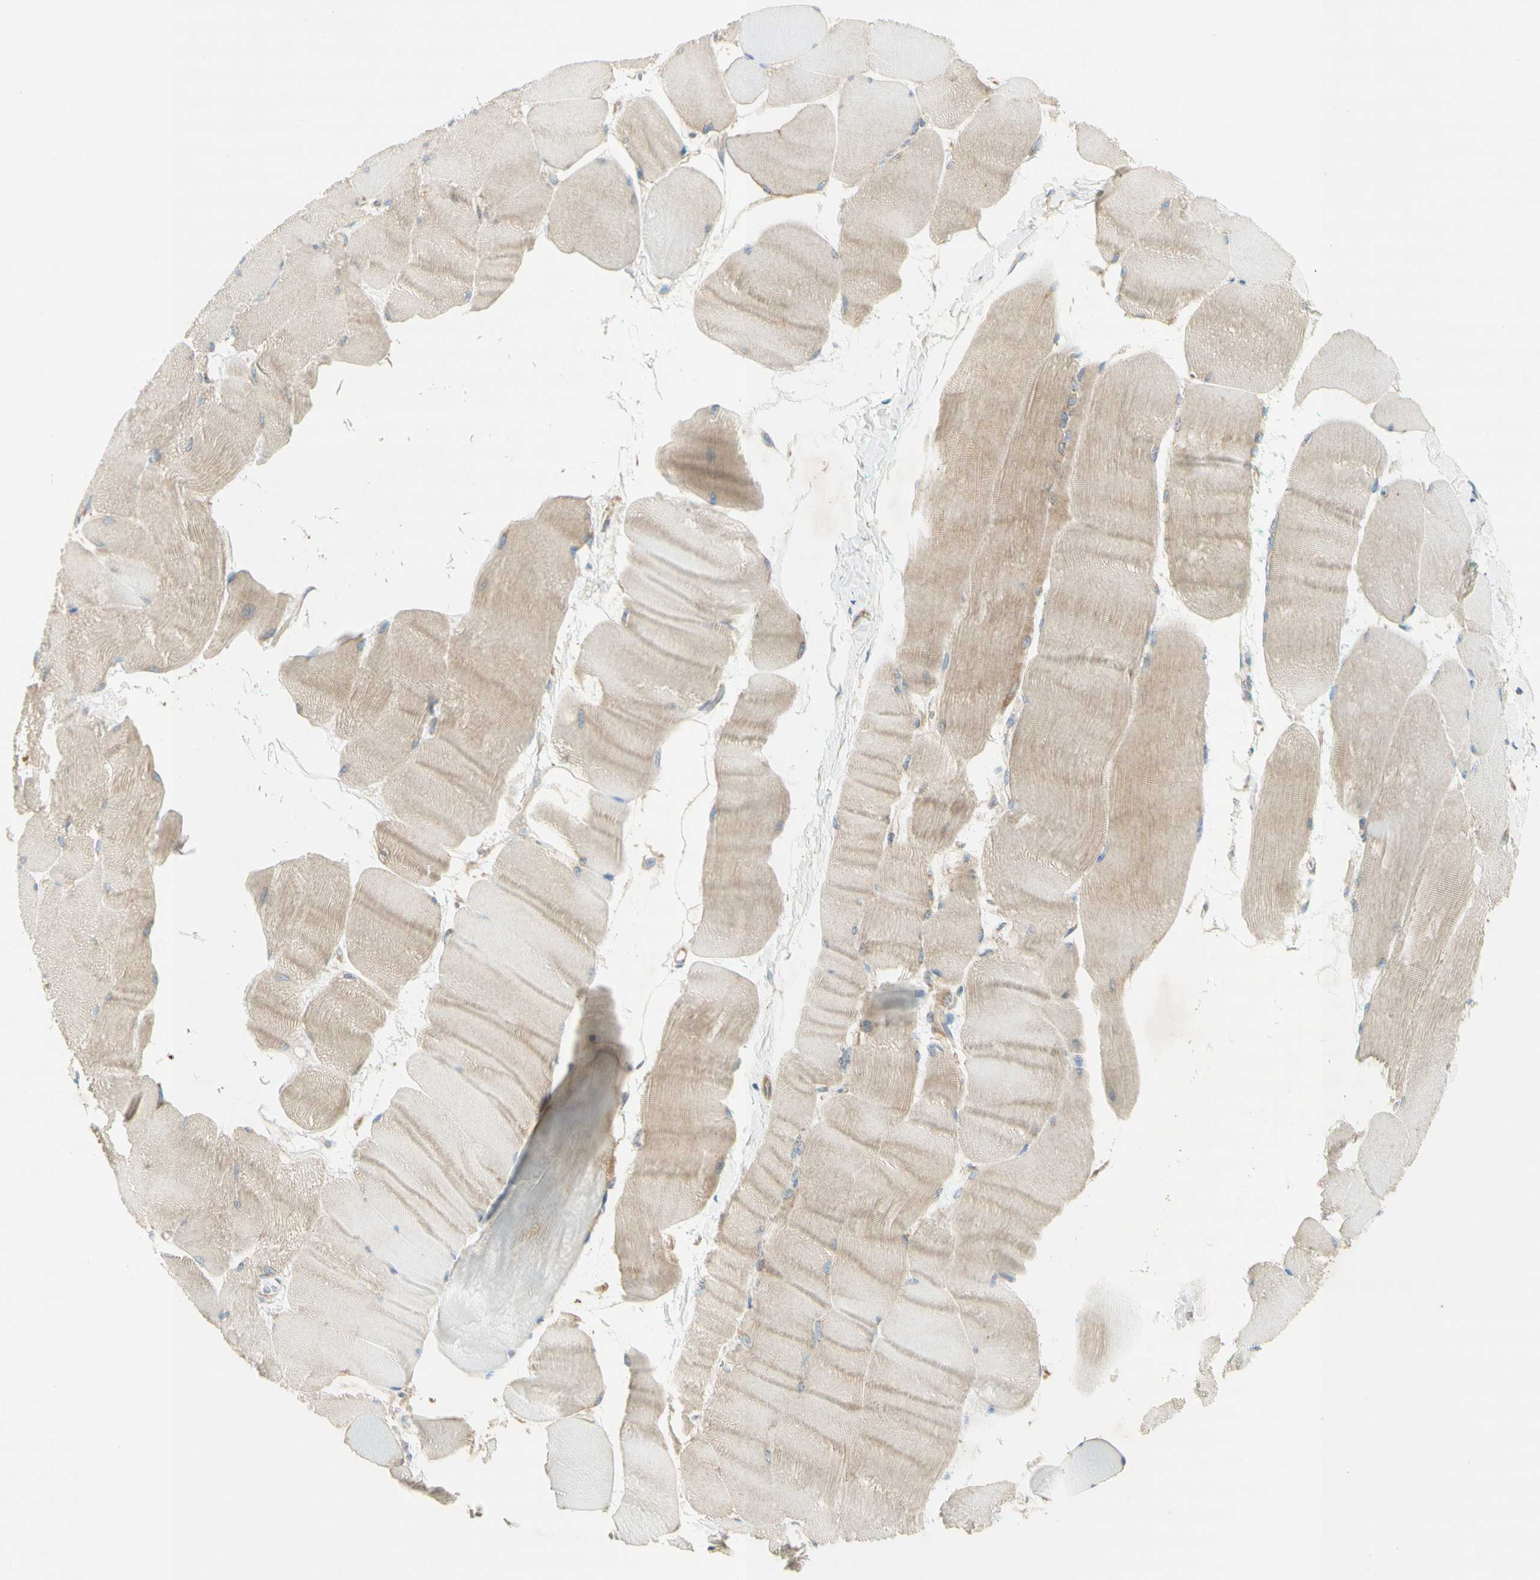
{"staining": {"intensity": "negative", "quantity": "none", "location": "none"}, "tissue": "skeletal muscle", "cell_type": "Myocytes", "image_type": "normal", "snomed": [{"axis": "morphology", "description": "Normal tissue, NOS"}, {"axis": "morphology", "description": "Squamous cell carcinoma, NOS"}, {"axis": "topography", "description": "Skeletal muscle"}], "caption": "A histopathology image of skeletal muscle stained for a protein exhibits no brown staining in myocytes.", "gene": "DYNC1H1", "patient": {"sex": "male", "age": 51}}